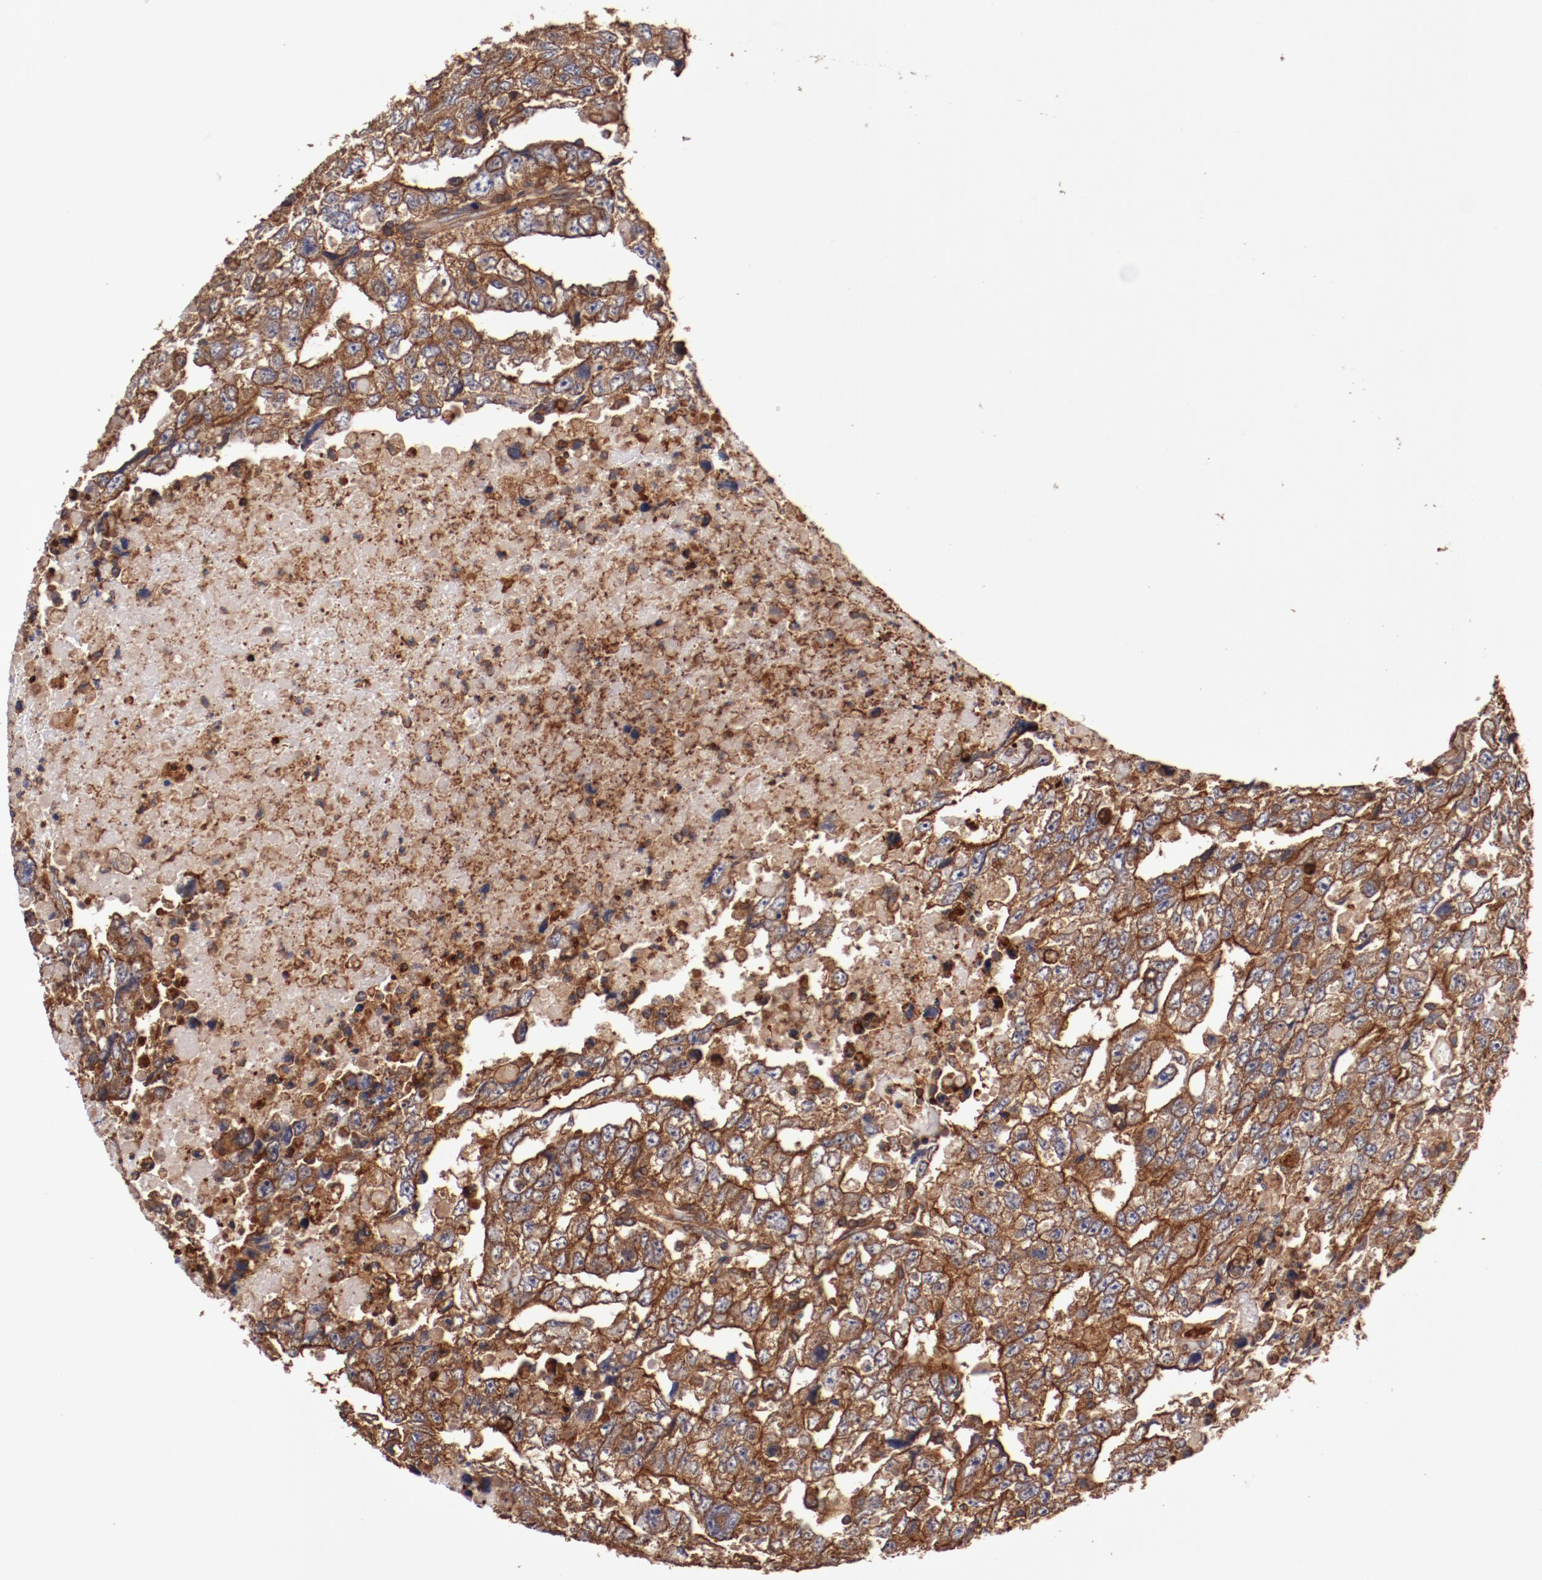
{"staining": {"intensity": "strong", "quantity": ">75%", "location": "cytoplasmic/membranous"}, "tissue": "testis cancer", "cell_type": "Tumor cells", "image_type": "cancer", "snomed": [{"axis": "morphology", "description": "Carcinoma, Embryonal, NOS"}, {"axis": "topography", "description": "Testis"}], "caption": "Protein staining by immunohistochemistry (IHC) shows strong cytoplasmic/membranous expression in approximately >75% of tumor cells in embryonal carcinoma (testis). The staining was performed using DAB to visualize the protein expression in brown, while the nuclei were stained in blue with hematoxylin (Magnification: 20x).", "gene": "TMOD3", "patient": {"sex": "male", "age": 36}}